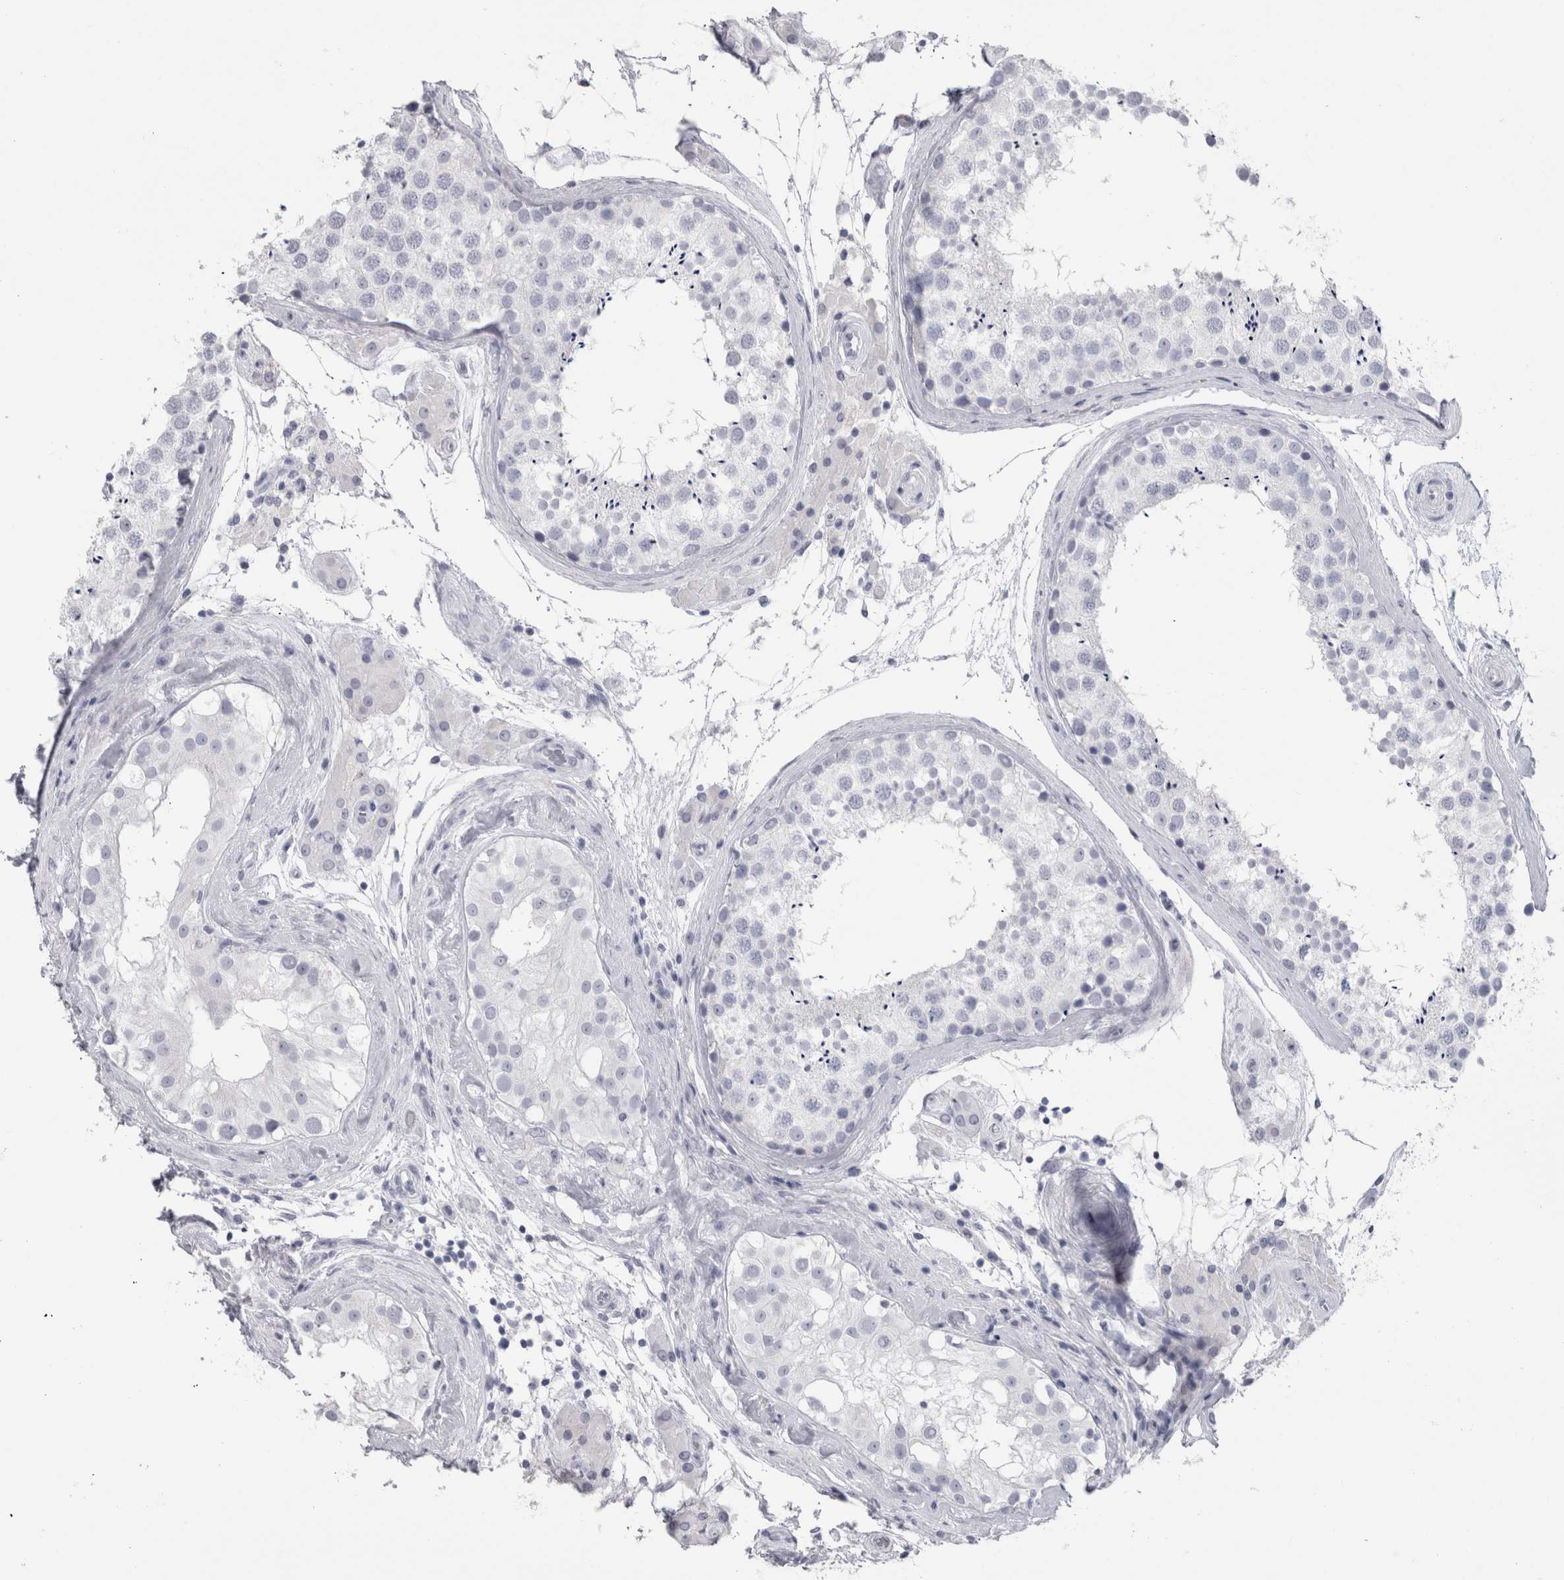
{"staining": {"intensity": "negative", "quantity": "none", "location": "none"}, "tissue": "testis", "cell_type": "Cells in seminiferous ducts", "image_type": "normal", "snomed": [{"axis": "morphology", "description": "Normal tissue, NOS"}, {"axis": "topography", "description": "Testis"}], "caption": "Immunohistochemistry photomicrograph of unremarkable human testis stained for a protein (brown), which shows no positivity in cells in seminiferous ducts.", "gene": "PTH", "patient": {"sex": "male", "age": 46}}